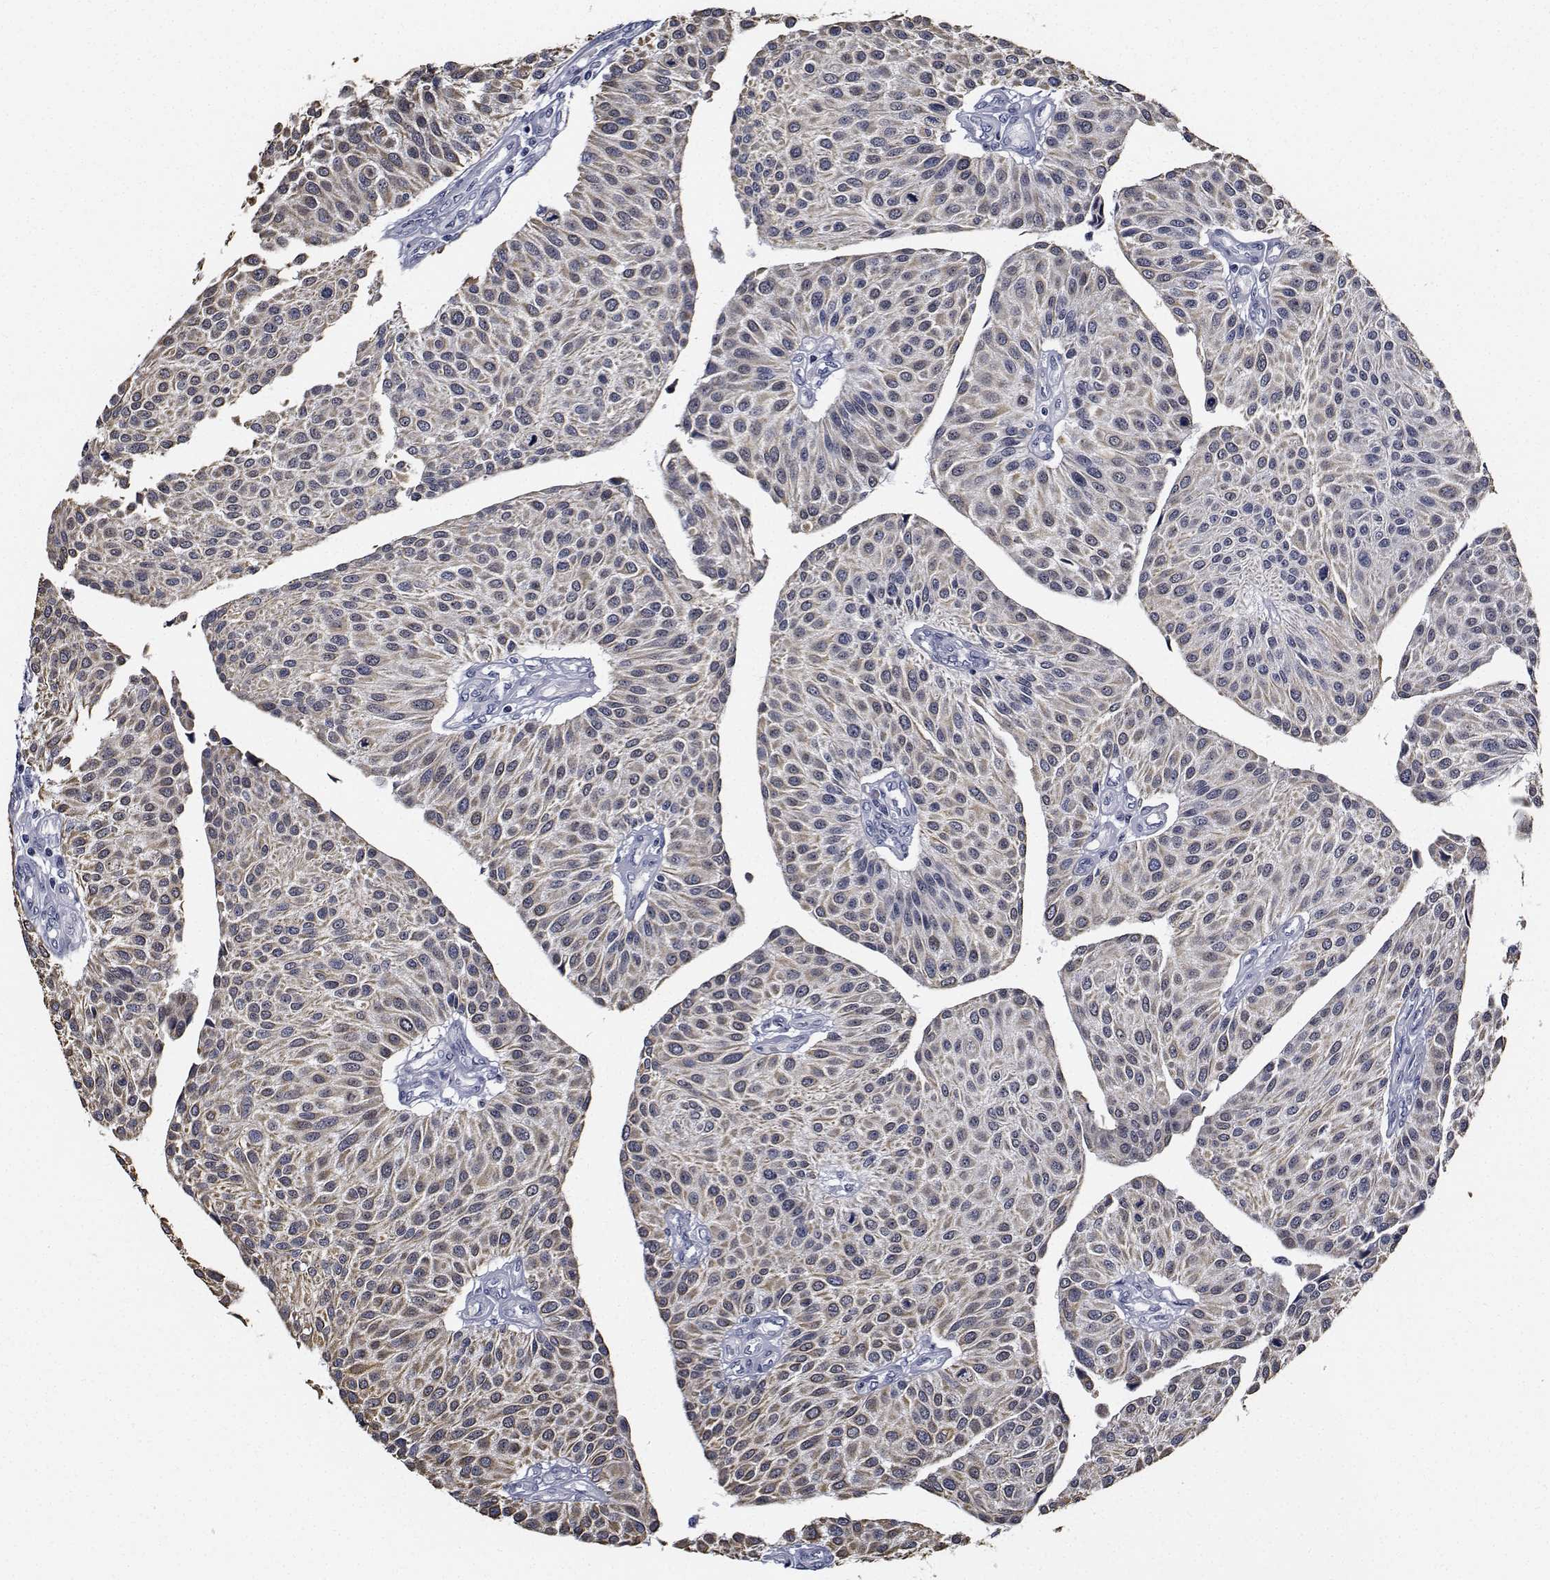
{"staining": {"intensity": "weak", "quantity": "<25%", "location": "cytoplasmic/membranous"}, "tissue": "urothelial cancer", "cell_type": "Tumor cells", "image_type": "cancer", "snomed": [{"axis": "morphology", "description": "Urothelial carcinoma, NOS"}, {"axis": "topography", "description": "Urinary bladder"}], "caption": "IHC of urothelial cancer reveals no positivity in tumor cells.", "gene": "NVL", "patient": {"sex": "male", "age": 55}}